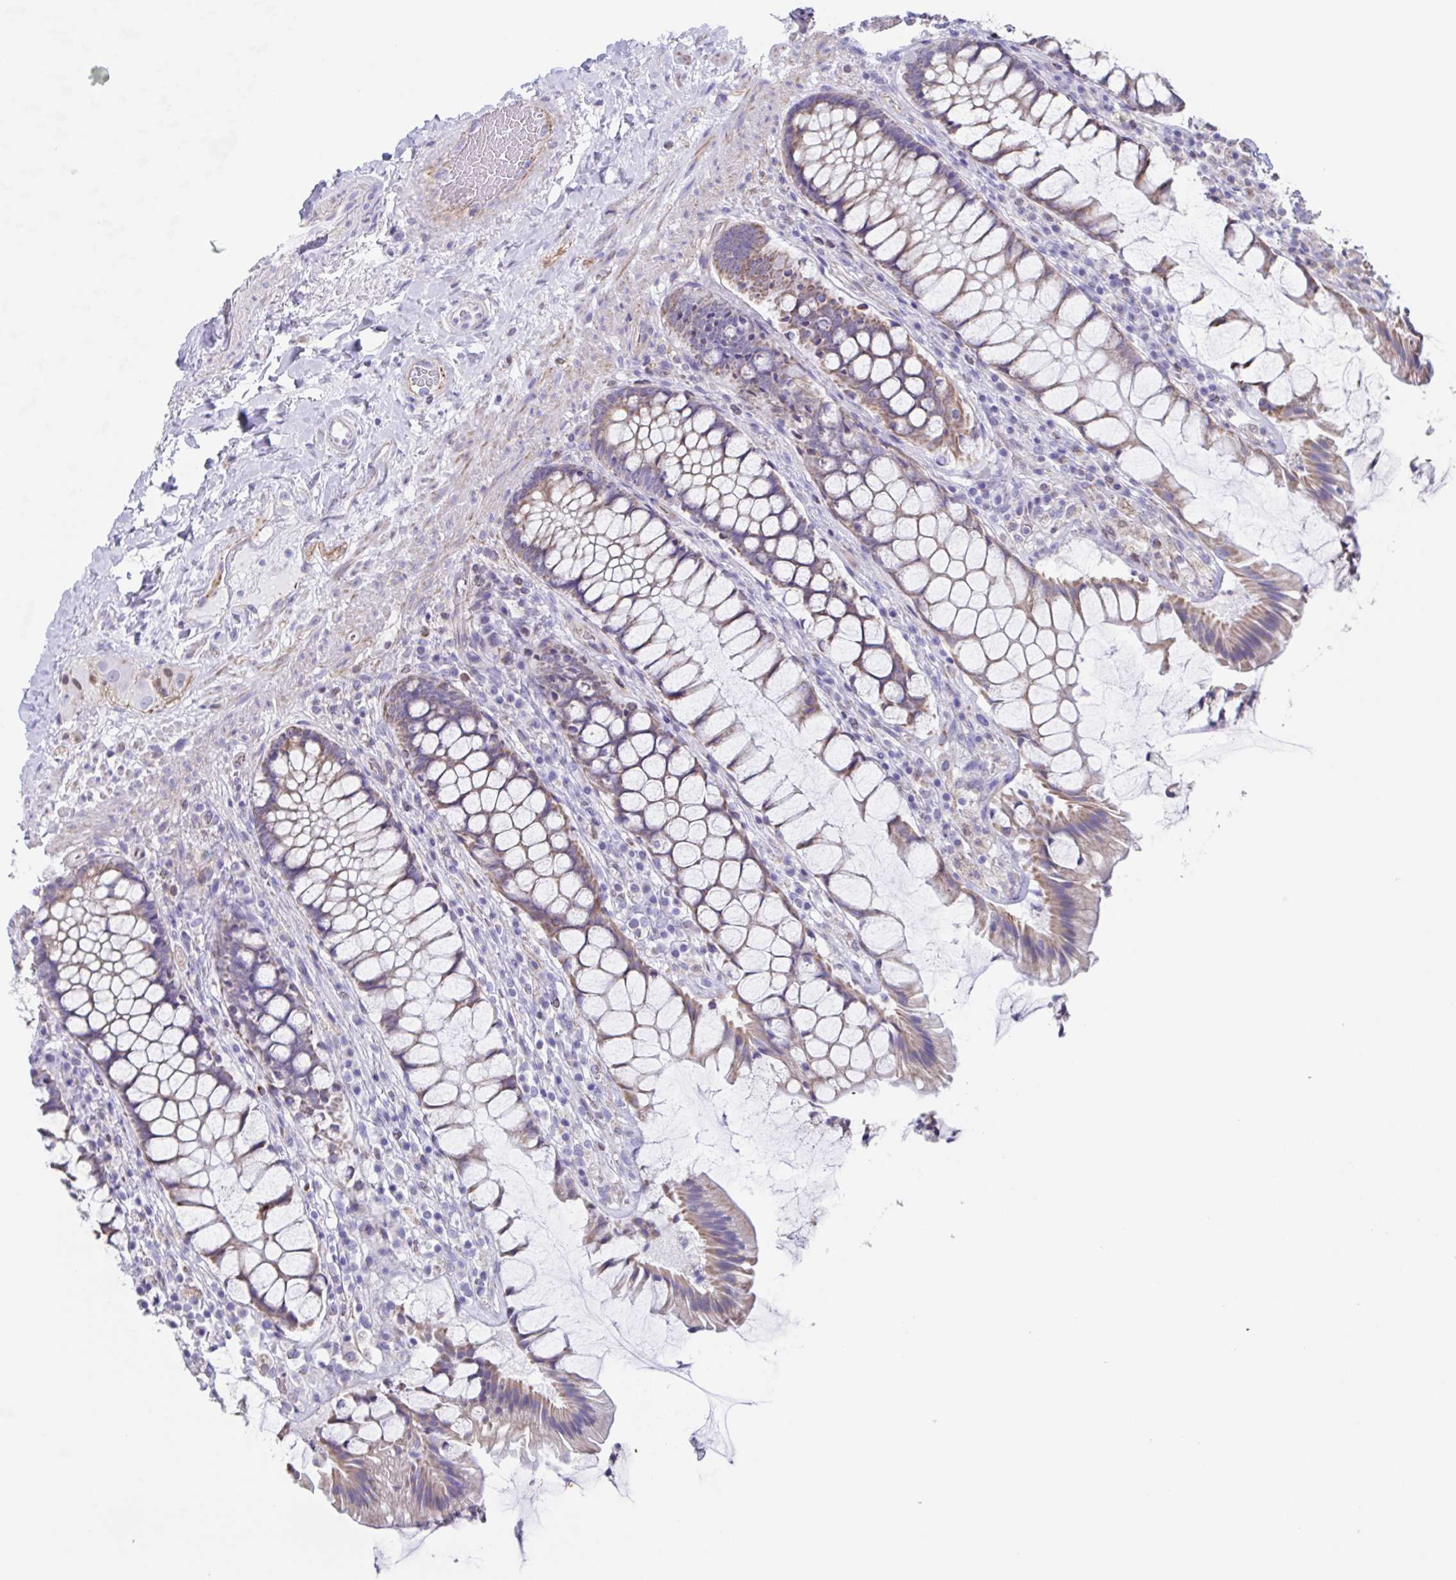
{"staining": {"intensity": "weak", "quantity": "25%-75%", "location": "cytoplasmic/membranous"}, "tissue": "rectum", "cell_type": "Glandular cells", "image_type": "normal", "snomed": [{"axis": "morphology", "description": "Normal tissue, NOS"}, {"axis": "topography", "description": "Rectum"}], "caption": "Protein staining of unremarkable rectum exhibits weak cytoplasmic/membranous expression in about 25%-75% of glandular cells.", "gene": "PBOV1", "patient": {"sex": "female", "age": 58}}